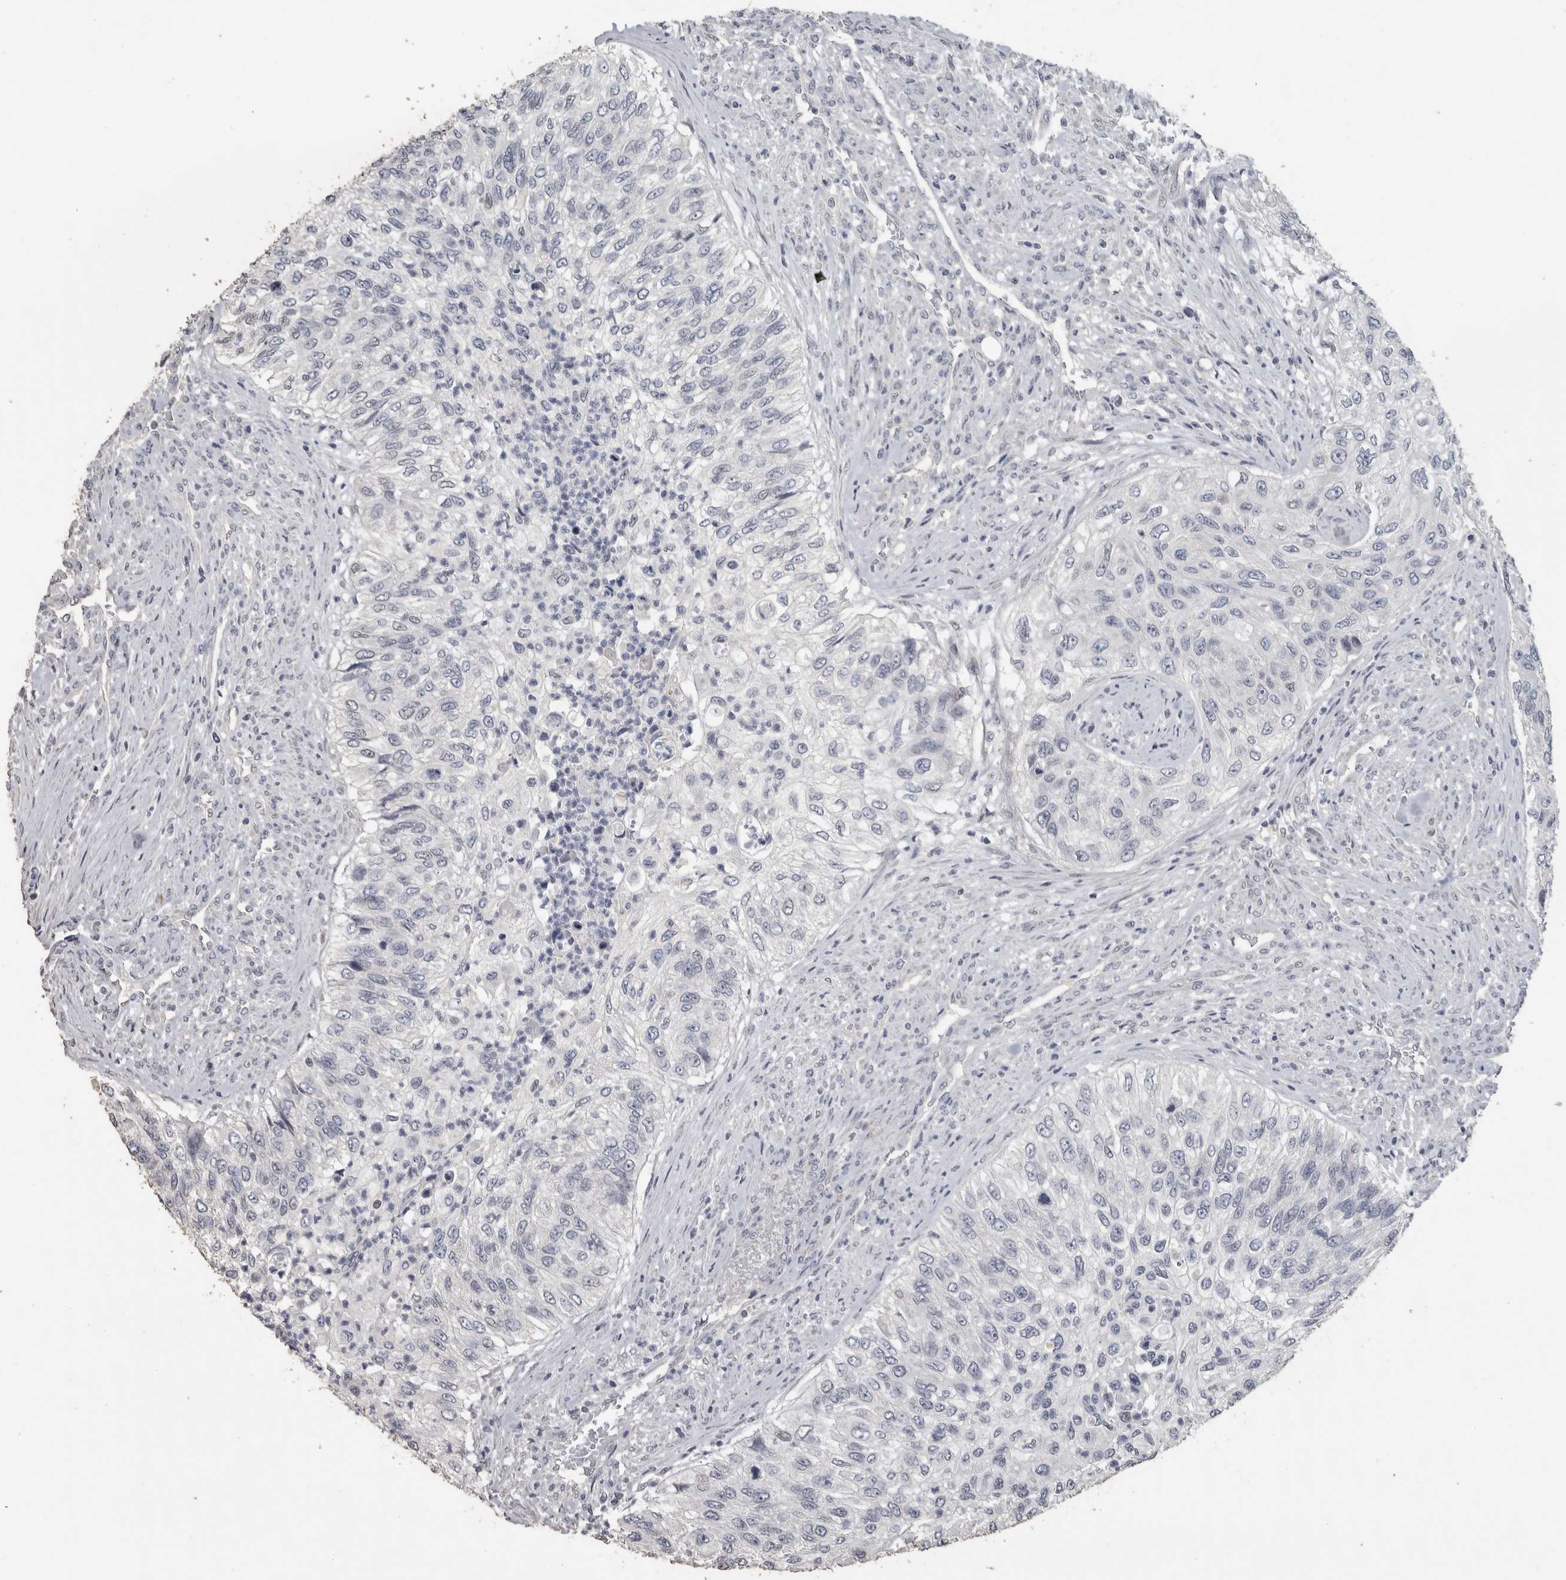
{"staining": {"intensity": "negative", "quantity": "none", "location": "none"}, "tissue": "urothelial cancer", "cell_type": "Tumor cells", "image_type": "cancer", "snomed": [{"axis": "morphology", "description": "Urothelial carcinoma, High grade"}, {"axis": "topography", "description": "Urinary bladder"}], "caption": "Micrograph shows no significant protein expression in tumor cells of urothelial carcinoma (high-grade).", "gene": "NECAB1", "patient": {"sex": "female", "age": 60}}